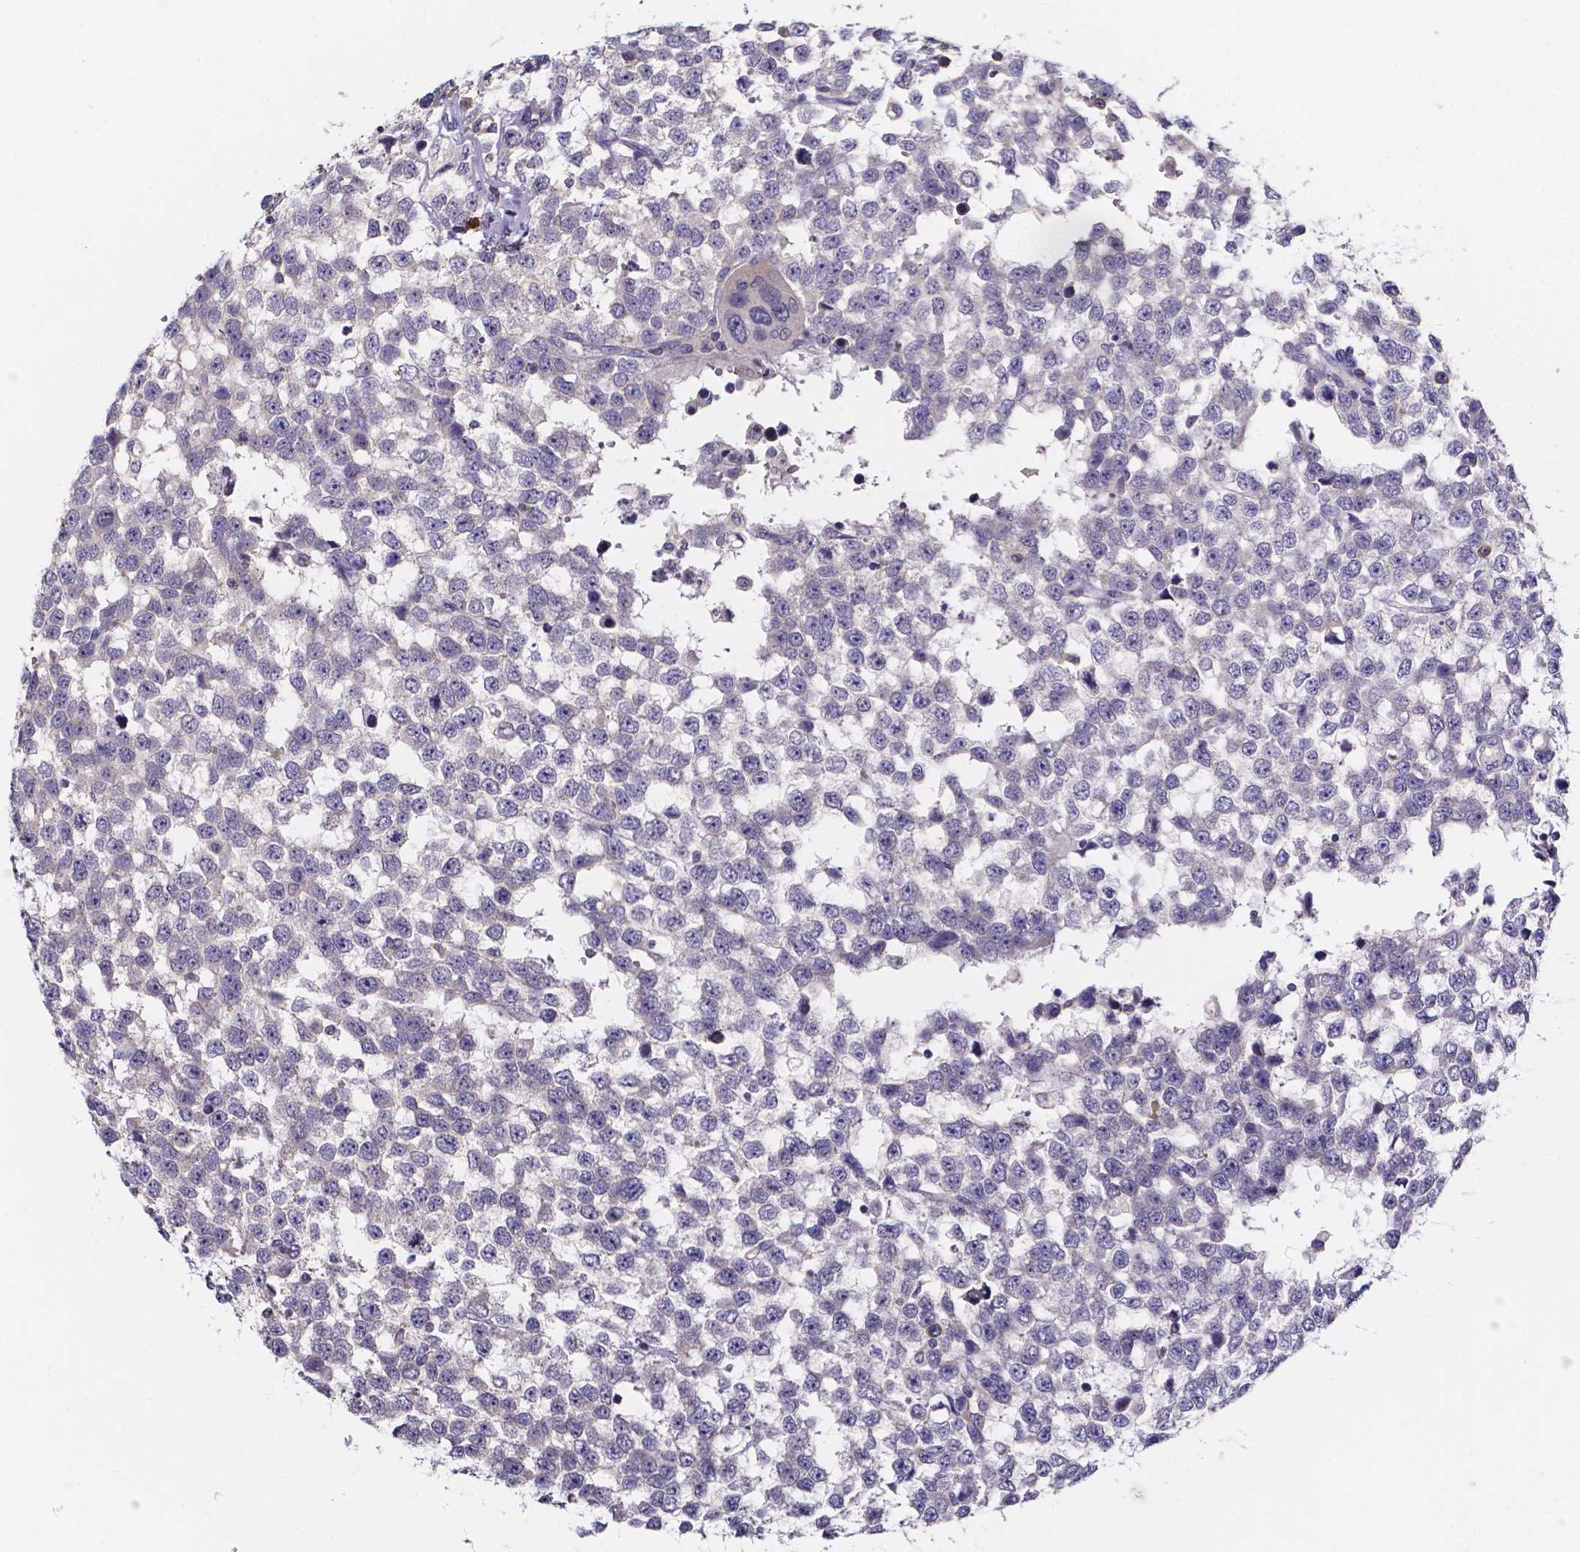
{"staining": {"intensity": "negative", "quantity": "none", "location": "none"}, "tissue": "testis cancer", "cell_type": "Tumor cells", "image_type": "cancer", "snomed": [{"axis": "morphology", "description": "Seminoma, NOS"}, {"axis": "topography", "description": "Testis"}], "caption": "Human testis seminoma stained for a protein using immunohistochemistry (IHC) displays no positivity in tumor cells.", "gene": "SPOCD1", "patient": {"sex": "male", "age": 34}}